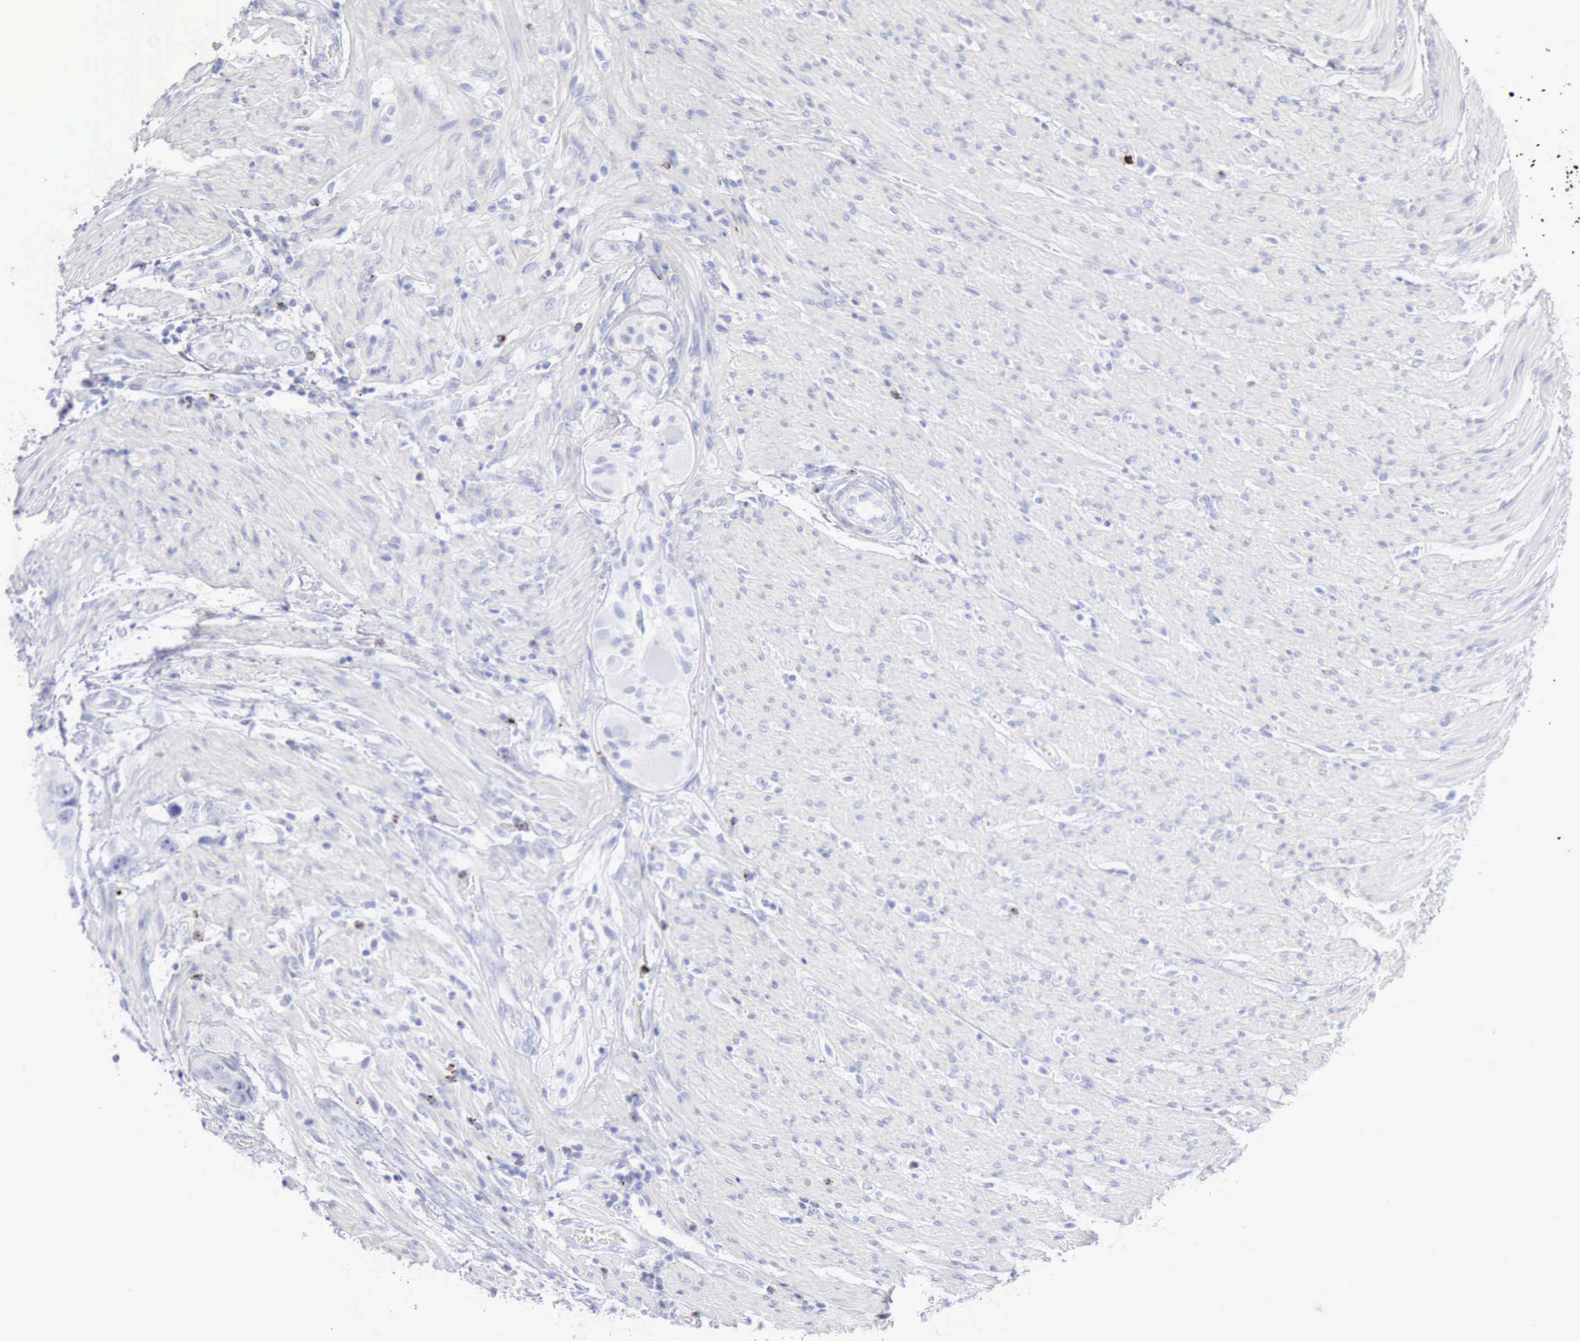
{"staining": {"intensity": "negative", "quantity": "none", "location": "none"}, "tissue": "colorectal cancer", "cell_type": "Tumor cells", "image_type": "cancer", "snomed": [{"axis": "morphology", "description": "Adenocarcinoma, NOS"}, {"axis": "topography", "description": "Colon"}], "caption": "An IHC histopathology image of colorectal cancer (adenocarcinoma) is shown. There is no staining in tumor cells of colorectal cancer (adenocarcinoma).", "gene": "GZMB", "patient": {"sex": "female", "age": 46}}